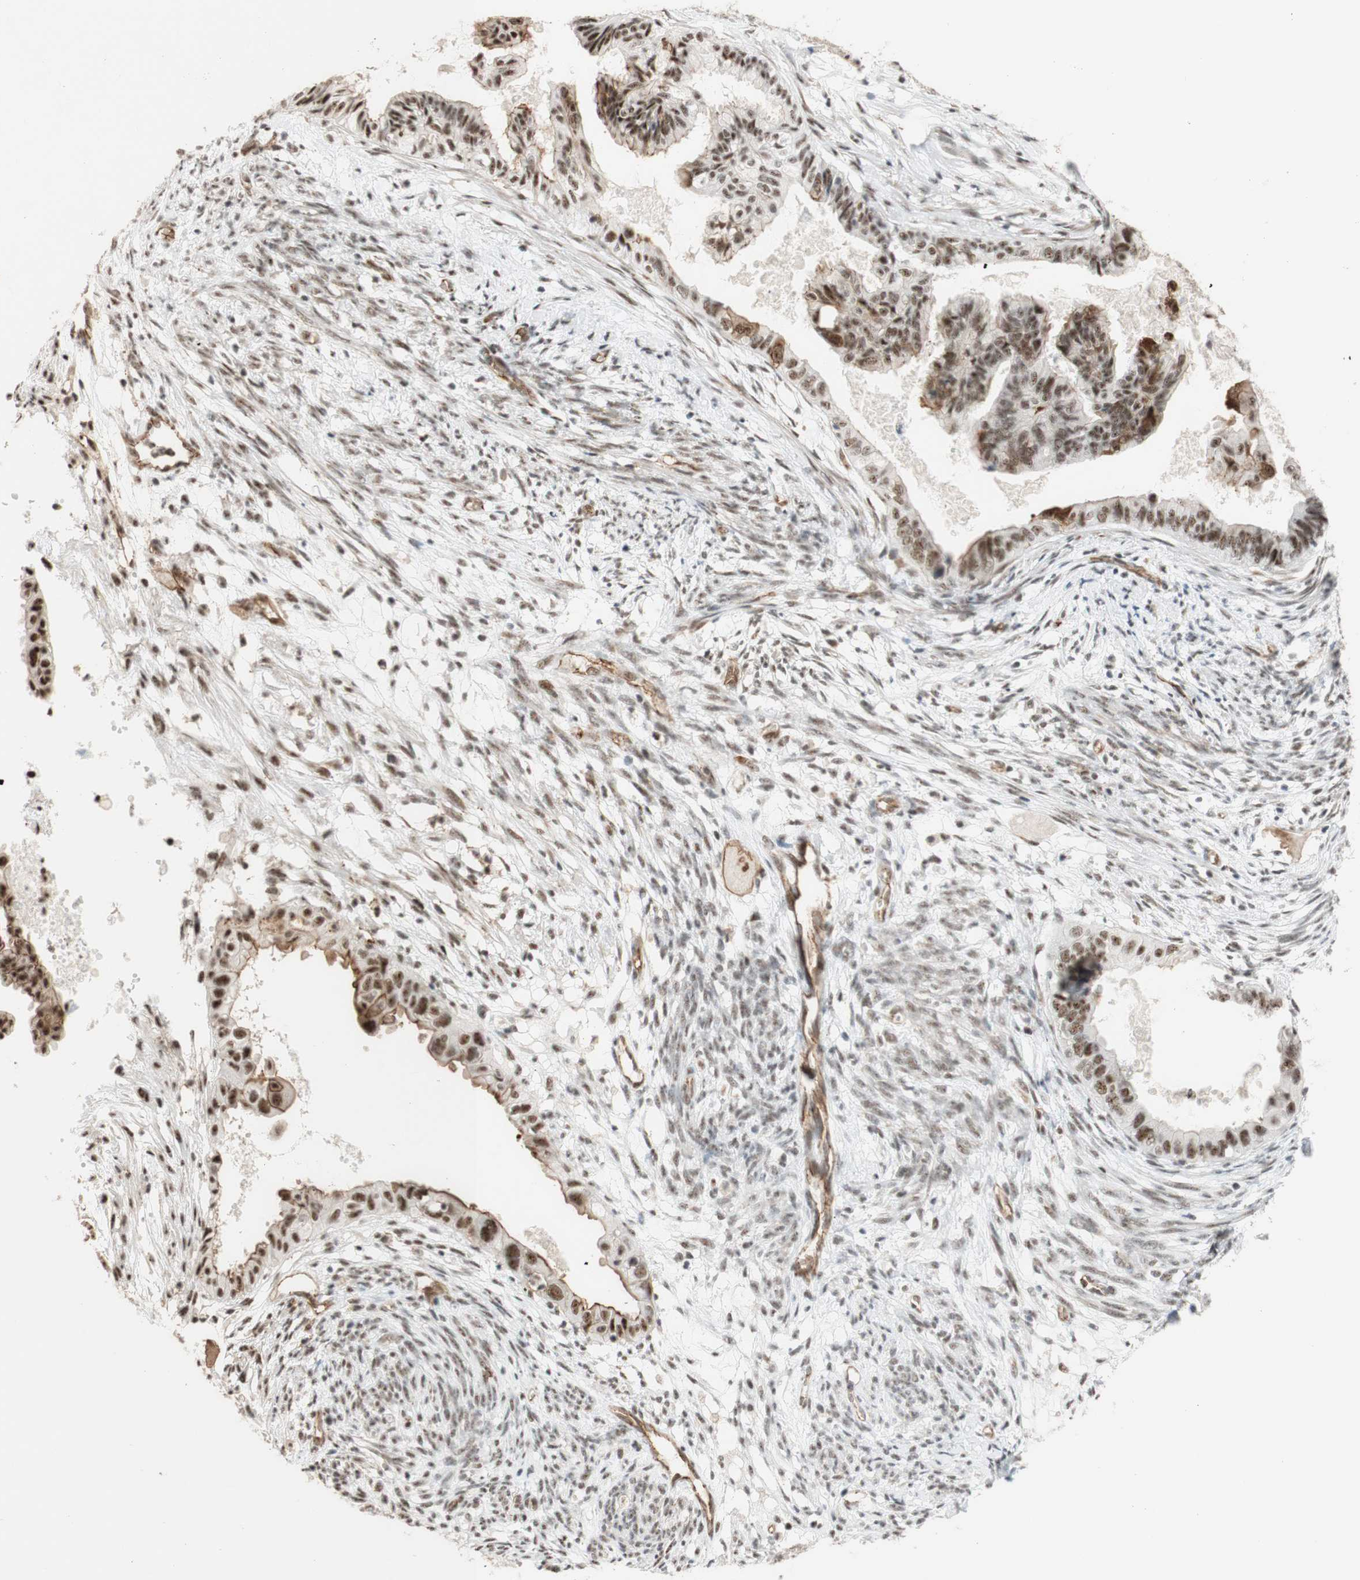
{"staining": {"intensity": "moderate", "quantity": ">75%", "location": "cytoplasmic/membranous,nuclear"}, "tissue": "cervical cancer", "cell_type": "Tumor cells", "image_type": "cancer", "snomed": [{"axis": "morphology", "description": "Normal tissue, NOS"}, {"axis": "morphology", "description": "Adenocarcinoma, NOS"}, {"axis": "topography", "description": "Cervix"}, {"axis": "topography", "description": "Endometrium"}], "caption": "Cervical cancer (adenocarcinoma) stained with a protein marker displays moderate staining in tumor cells.", "gene": "SAP18", "patient": {"sex": "female", "age": 86}}